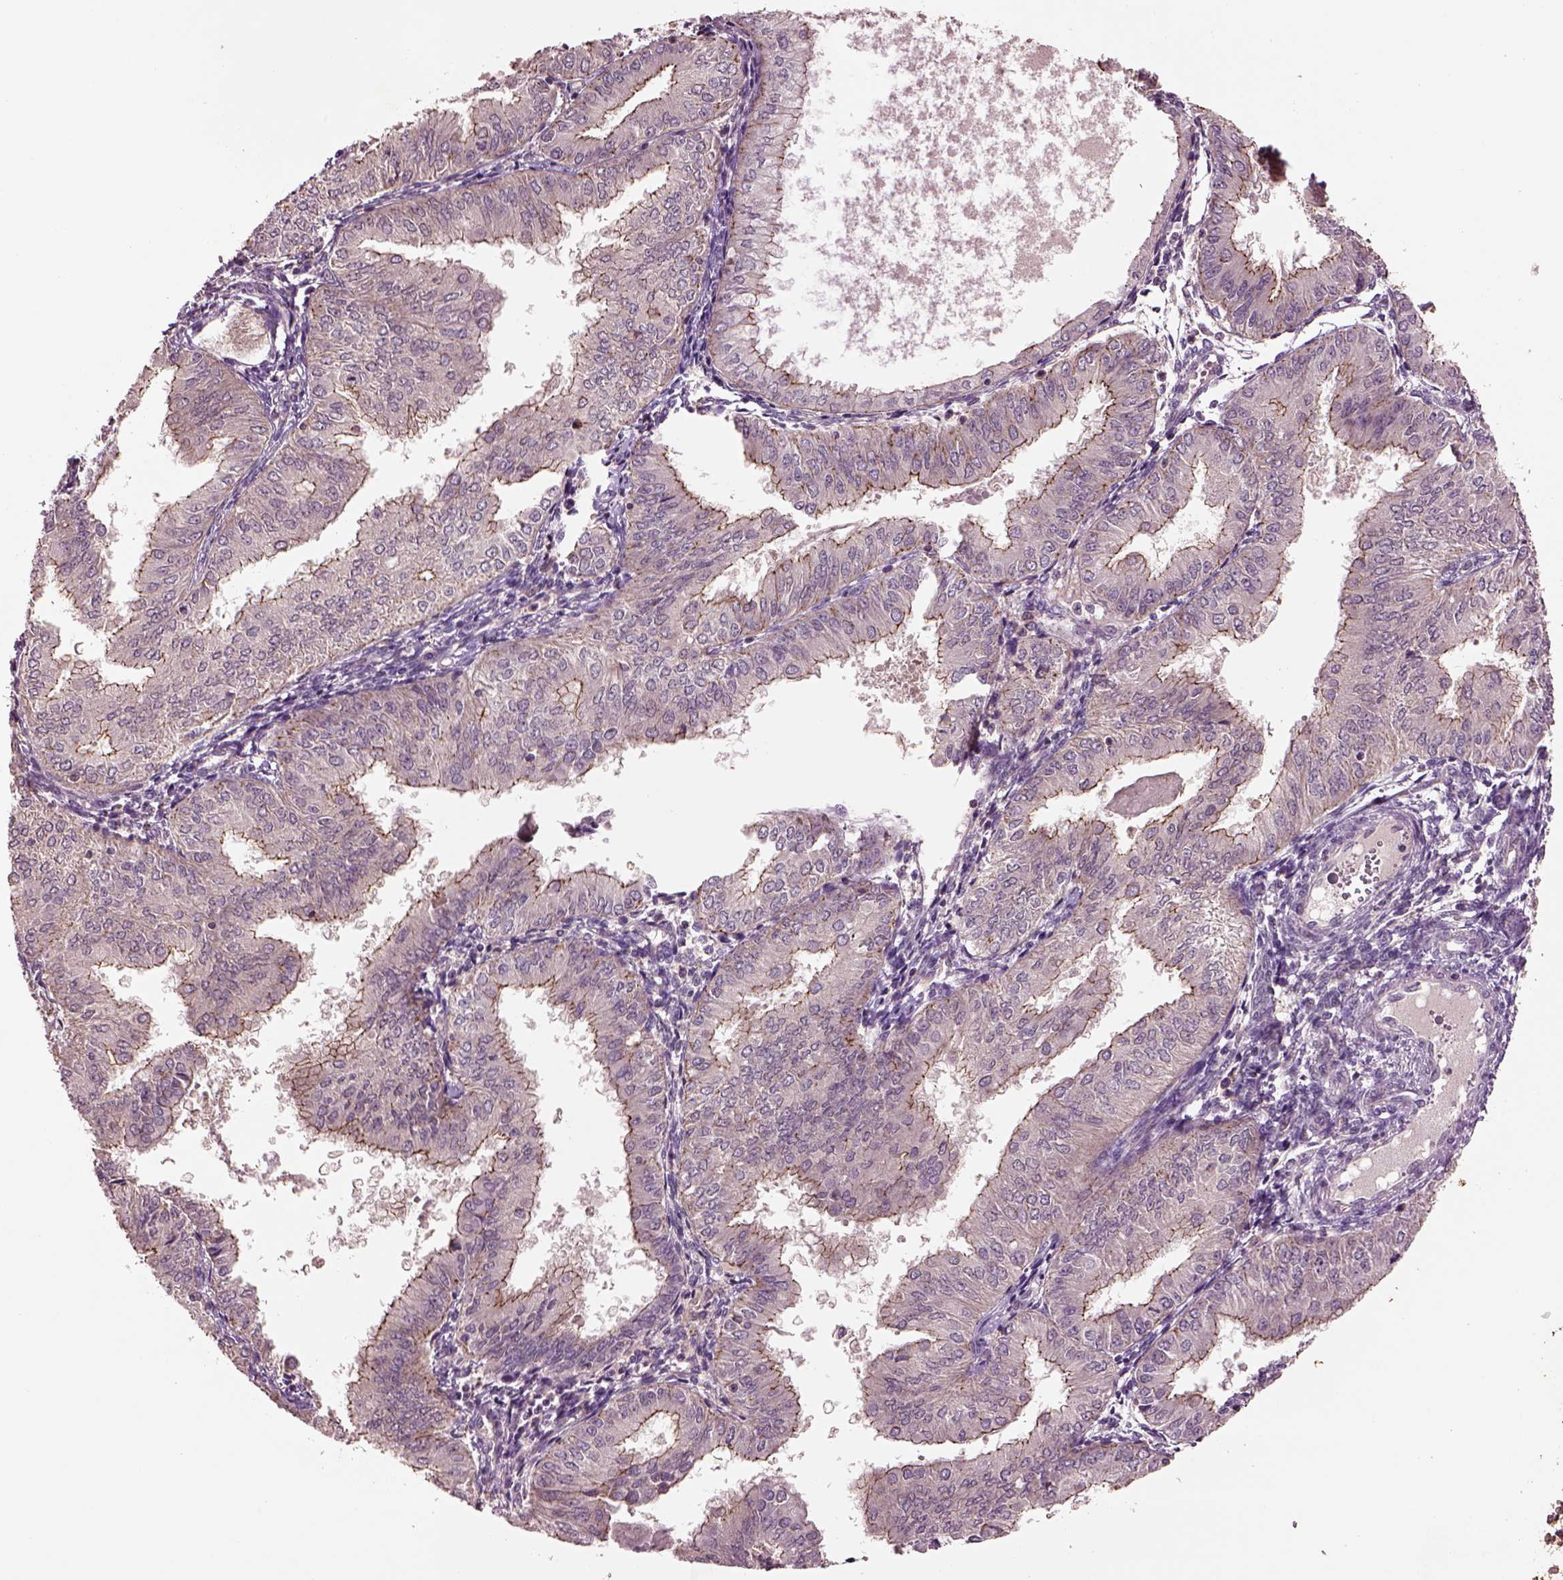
{"staining": {"intensity": "negative", "quantity": "none", "location": "none"}, "tissue": "endometrial cancer", "cell_type": "Tumor cells", "image_type": "cancer", "snomed": [{"axis": "morphology", "description": "Adenocarcinoma, NOS"}, {"axis": "topography", "description": "Endometrium"}], "caption": "A micrograph of human adenocarcinoma (endometrial) is negative for staining in tumor cells.", "gene": "MTHFS", "patient": {"sex": "female", "age": 53}}